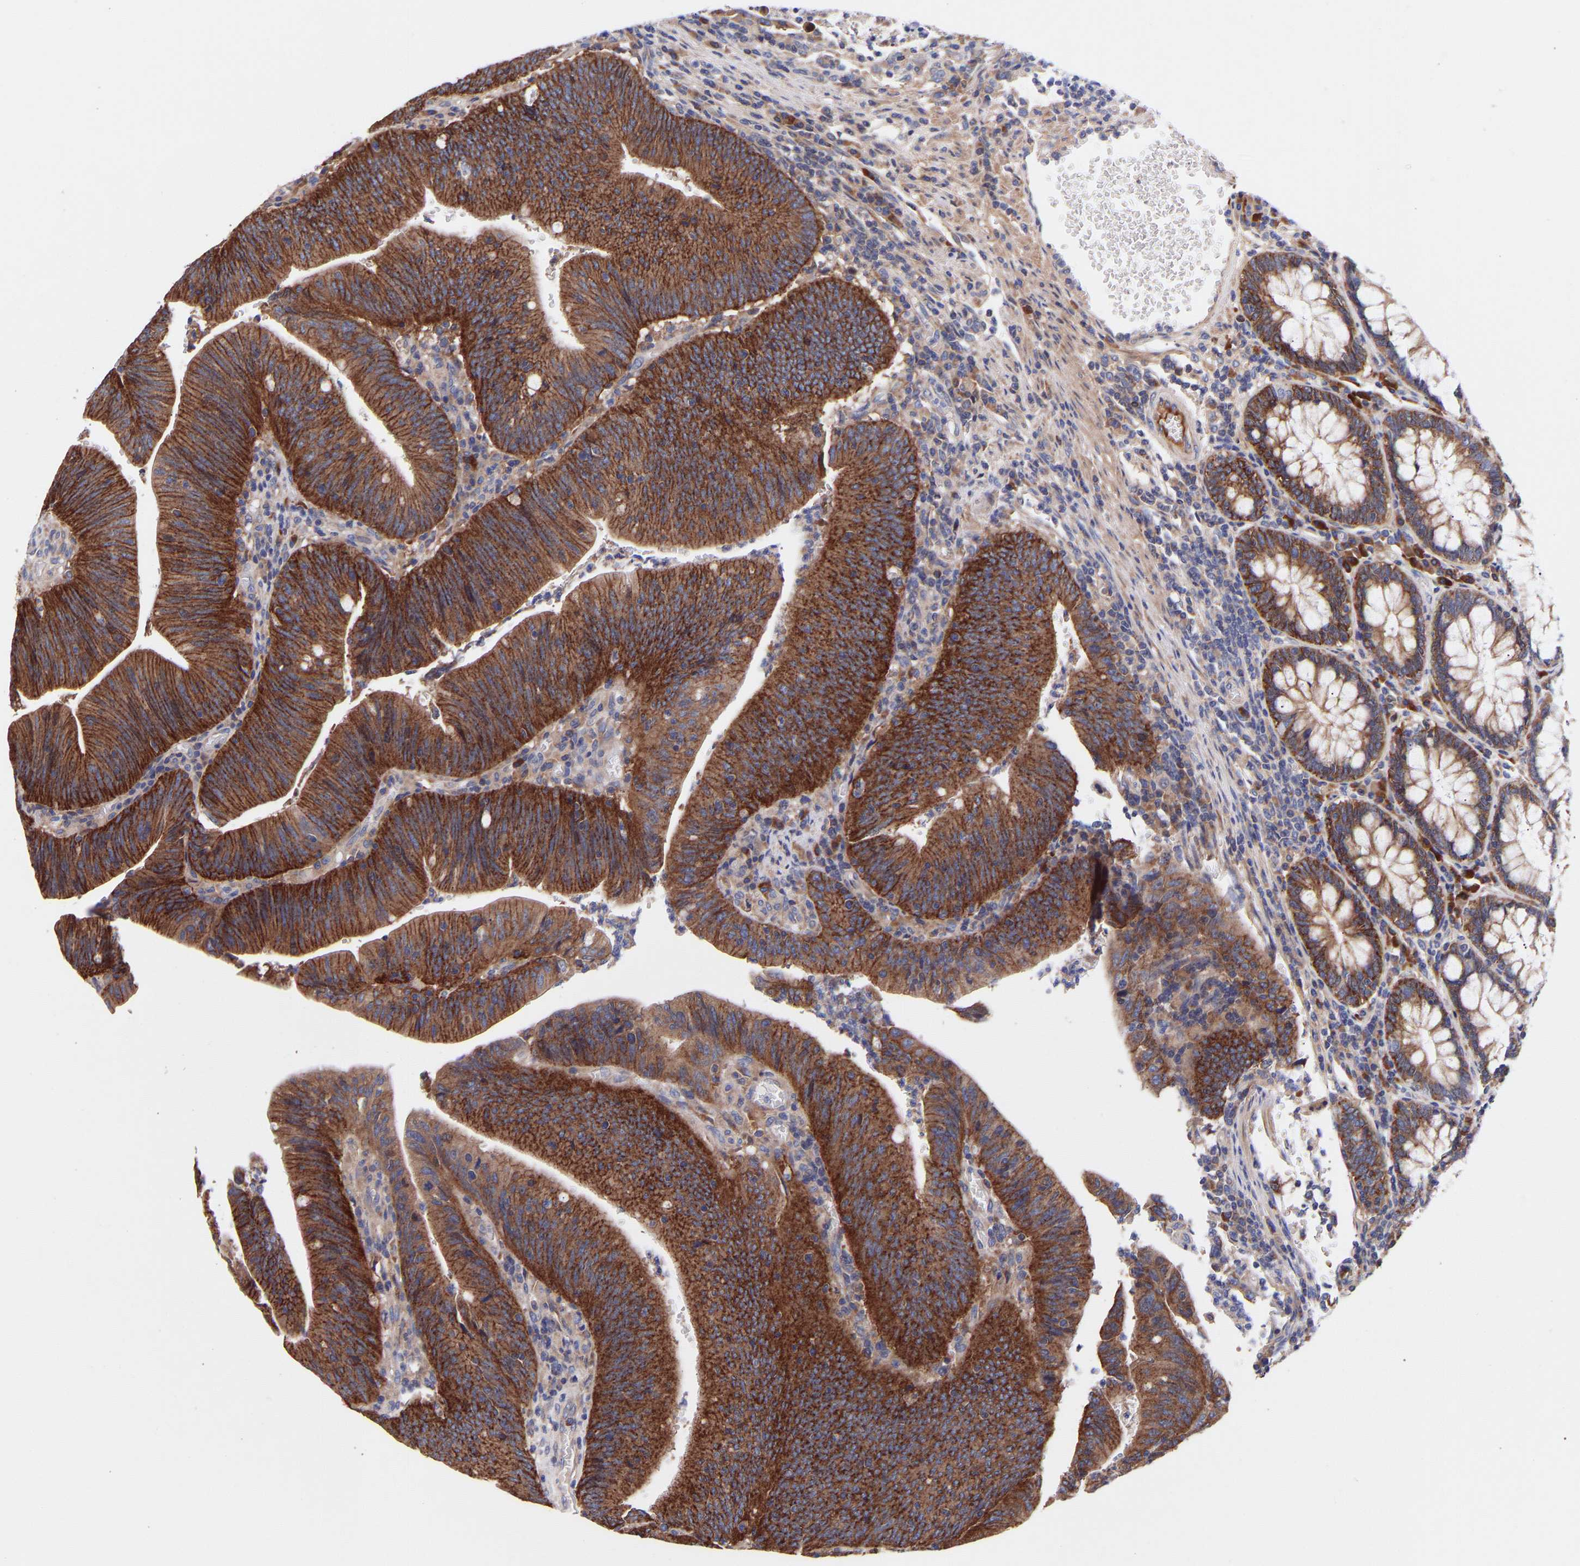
{"staining": {"intensity": "strong", "quantity": ">75%", "location": "cytoplasmic/membranous"}, "tissue": "colorectal cancer", "cell_type": "Tumor cells", "image_type": "cancer", "snomed": [{"axis": "morphology", "description": "Normal tissue, NOS"}, {"axis": "morphology", "description": "Adenocarcinoma, NOS"}, {"axis": "topography", "description": "Rectum"}], "caption": "Brown immunohistochemical staining in human colorectal adenocarcinoma shows strong cytoplasmic/membranous expression in about >75% of tumor cells.", "gene": "AIMP2", "patient": {"sex": "female", "age": 66}}